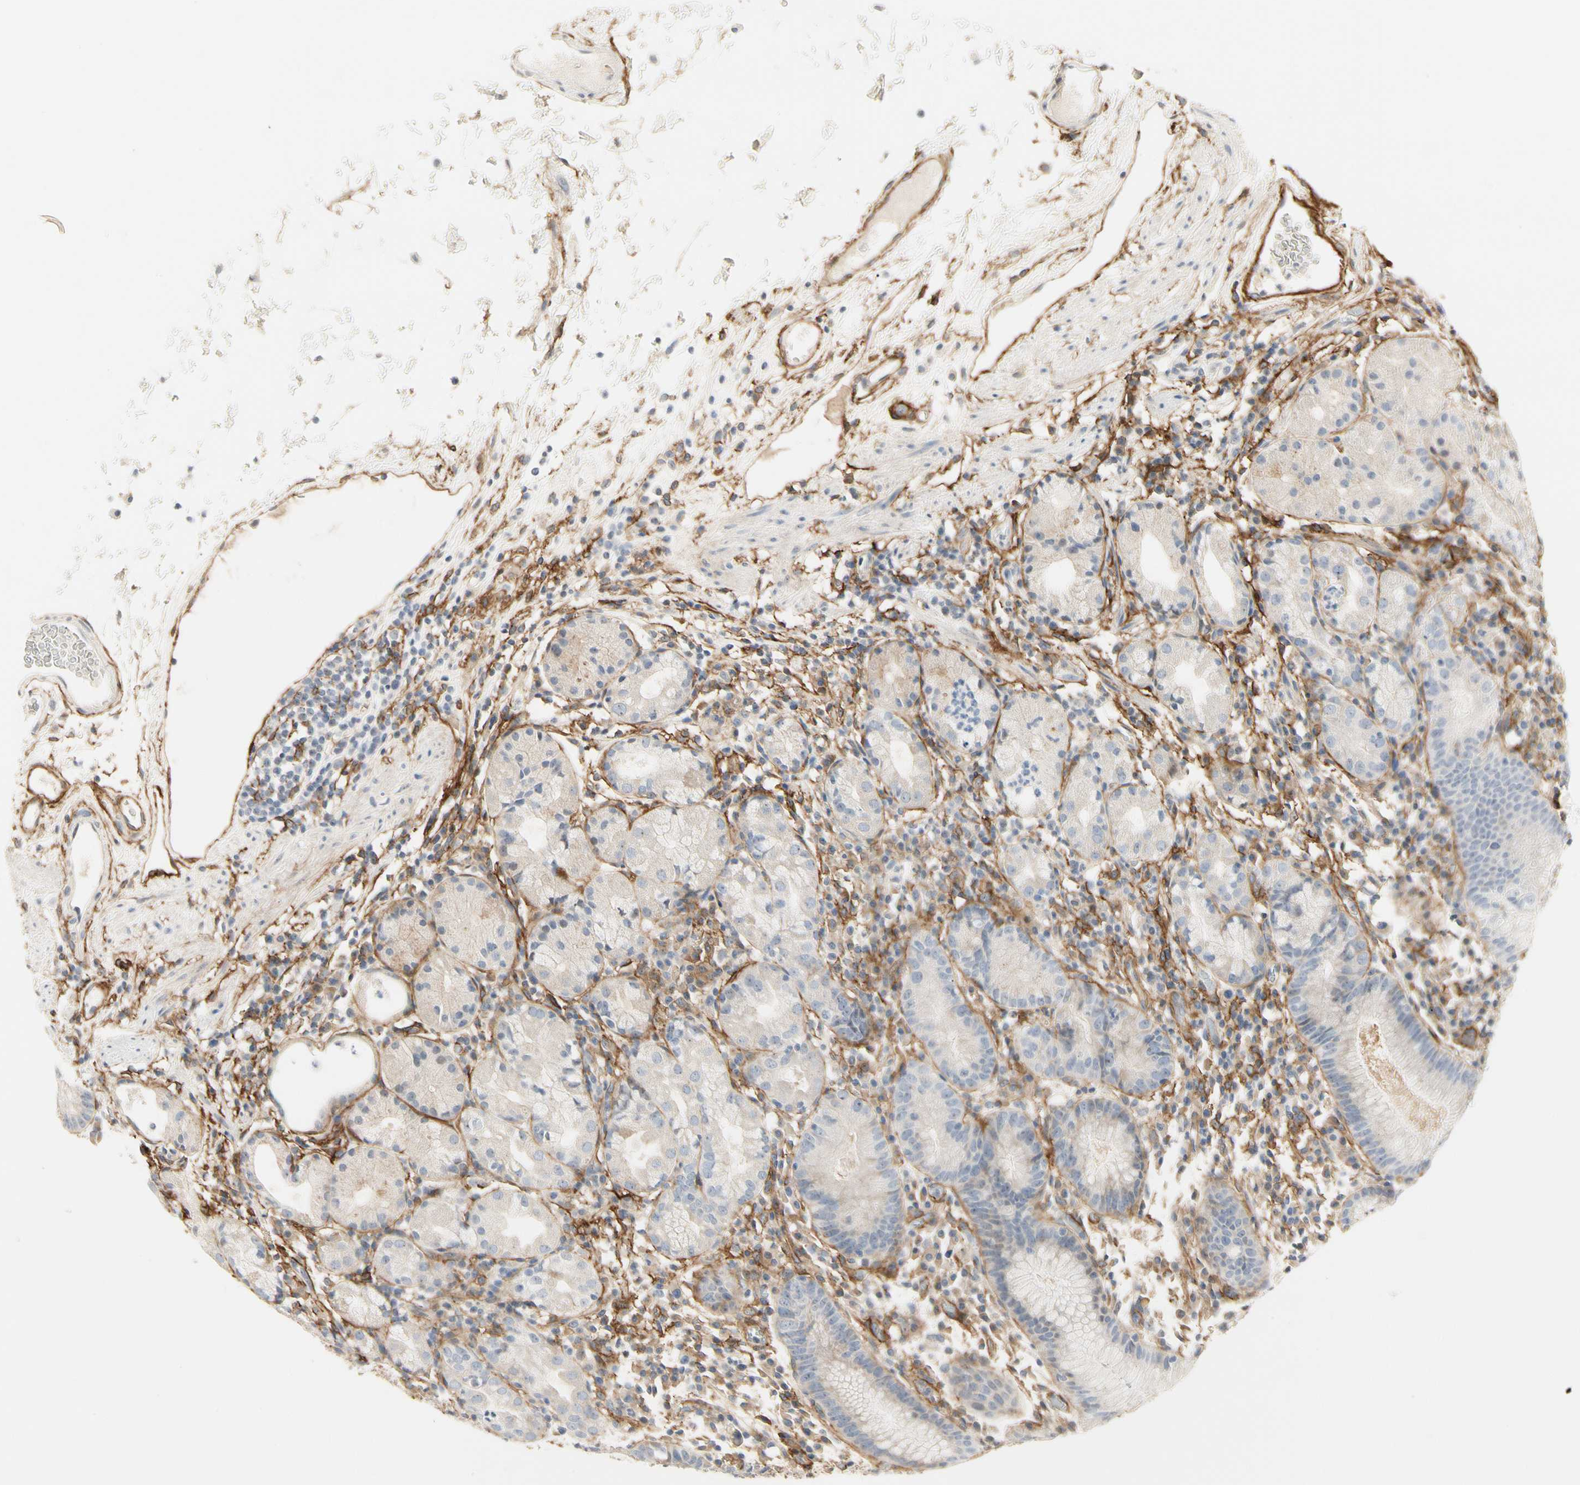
{"staining": {"intensity": "weak", "quantity": "<25%", "location": "cytoplasmic/membranous"}, "tissue": "stomach", "cell_type": "Glandular cells", "image_type": "normal", "snomed": [{"axis": "morphology", "description": "Normal tissue, NOS"}, {"axis": "topography", "description": "Stomach"}, {"axis": "topography", "description": "Stomach, lower"}], "caption": "A photomicrograph of human stomach is negative for staining in glandular cells. (DAB (3,3'-diaminobenzidine) IHC with hematoxylin counter stain).", "gene": "GGT5", "patient": {"sex": "female", "age": 75}}